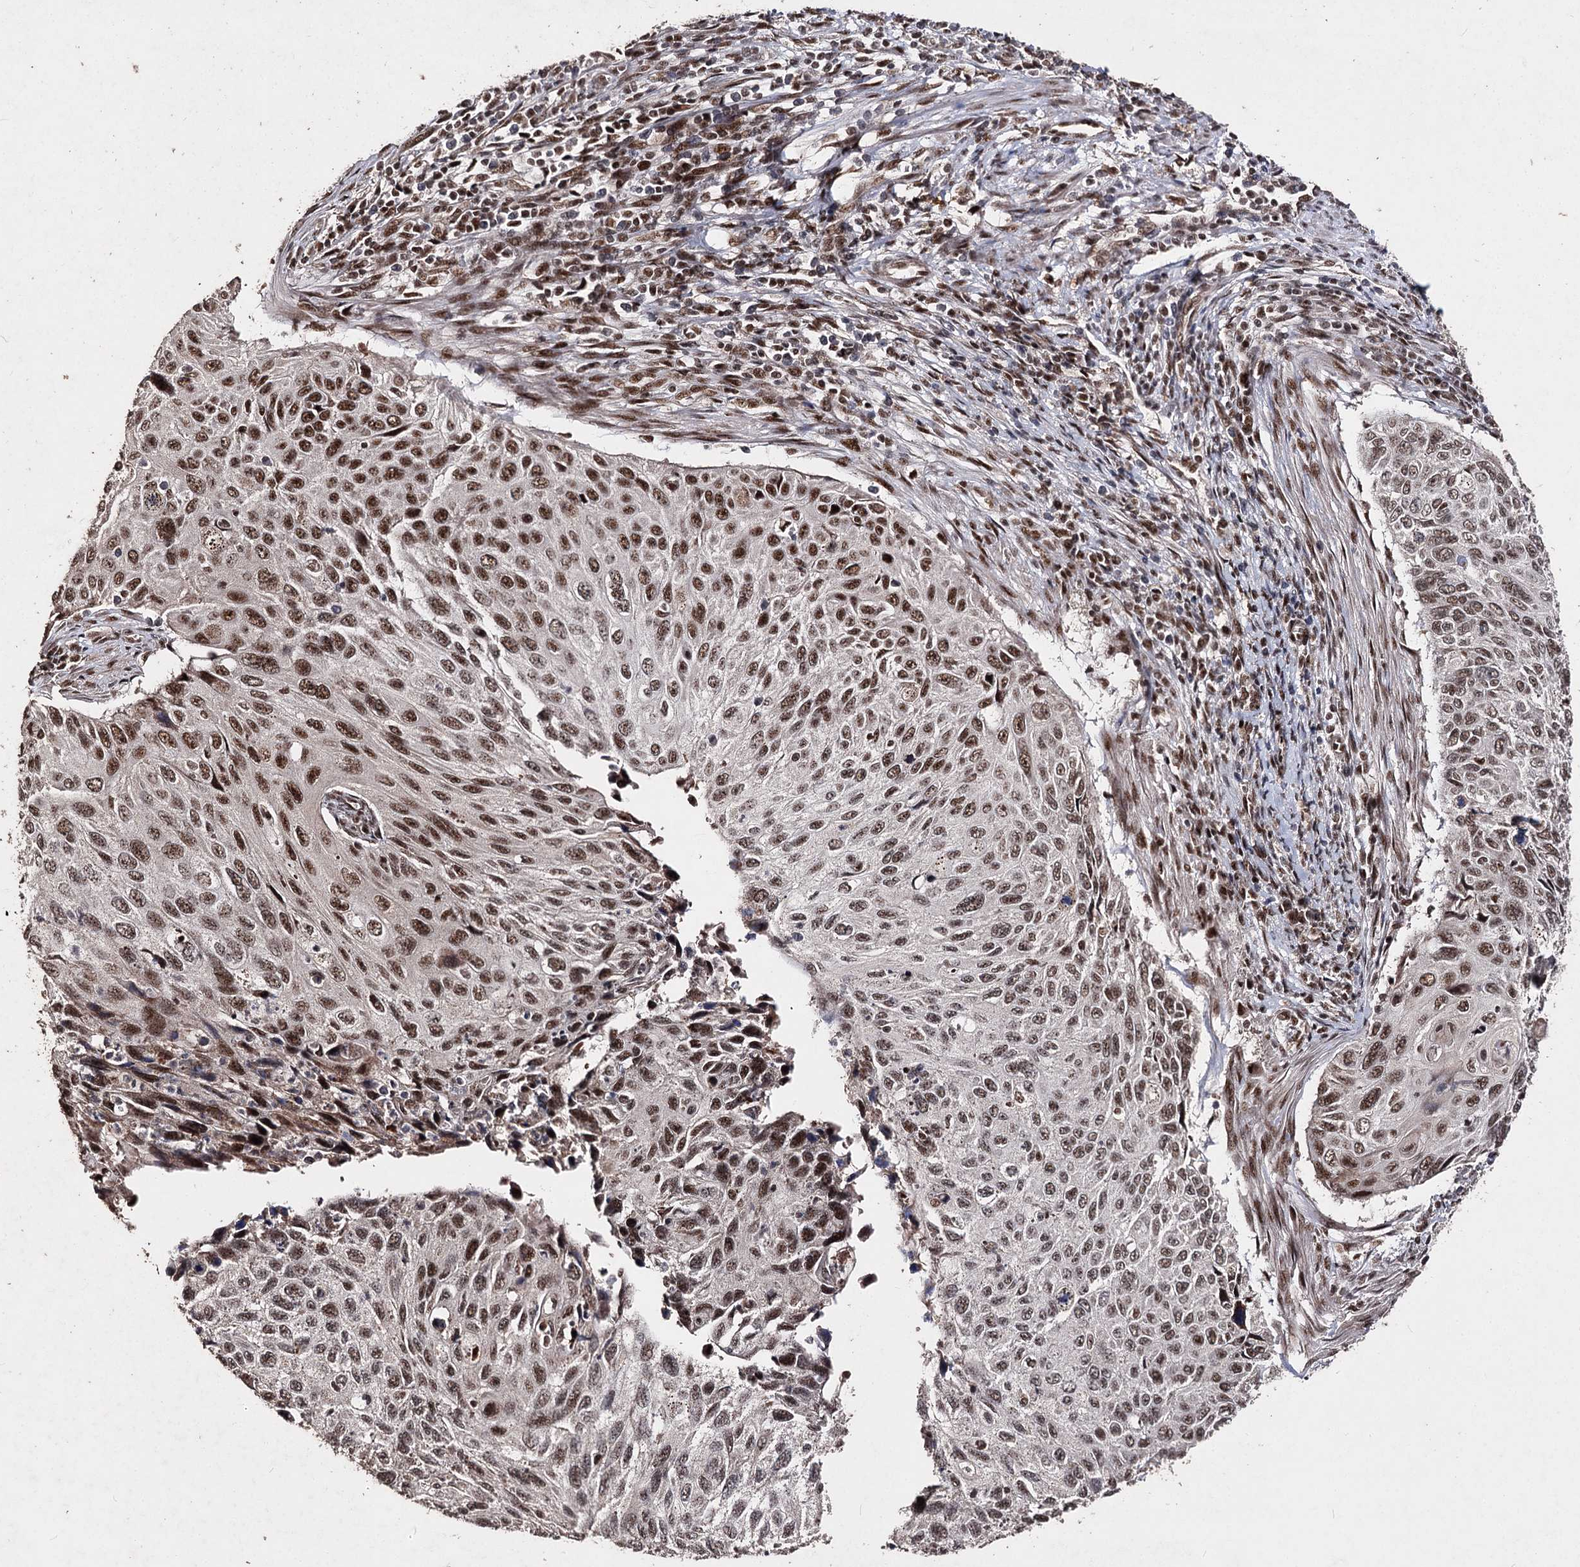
{"staining": {"intensity": "strong", "quantity": ">75%", "location": "nuclear"}, "tissue": "cervical cancer", "cell_type": "Tumor cells", "image_type": "cancer", "snomed": [{"axis": "morphology", "description": "Squamous cell carcinoma, NOS"}, {"axis": "topography", "description": "Cervix"}], "caption": "The immunohistochemical stain highlights strong nuclear staining in tumor cells of cervical cancer (squamous cell carcinoma) tissue.", "gene": "U2SURP", "patient": {"sex": "female", "age": 70}}